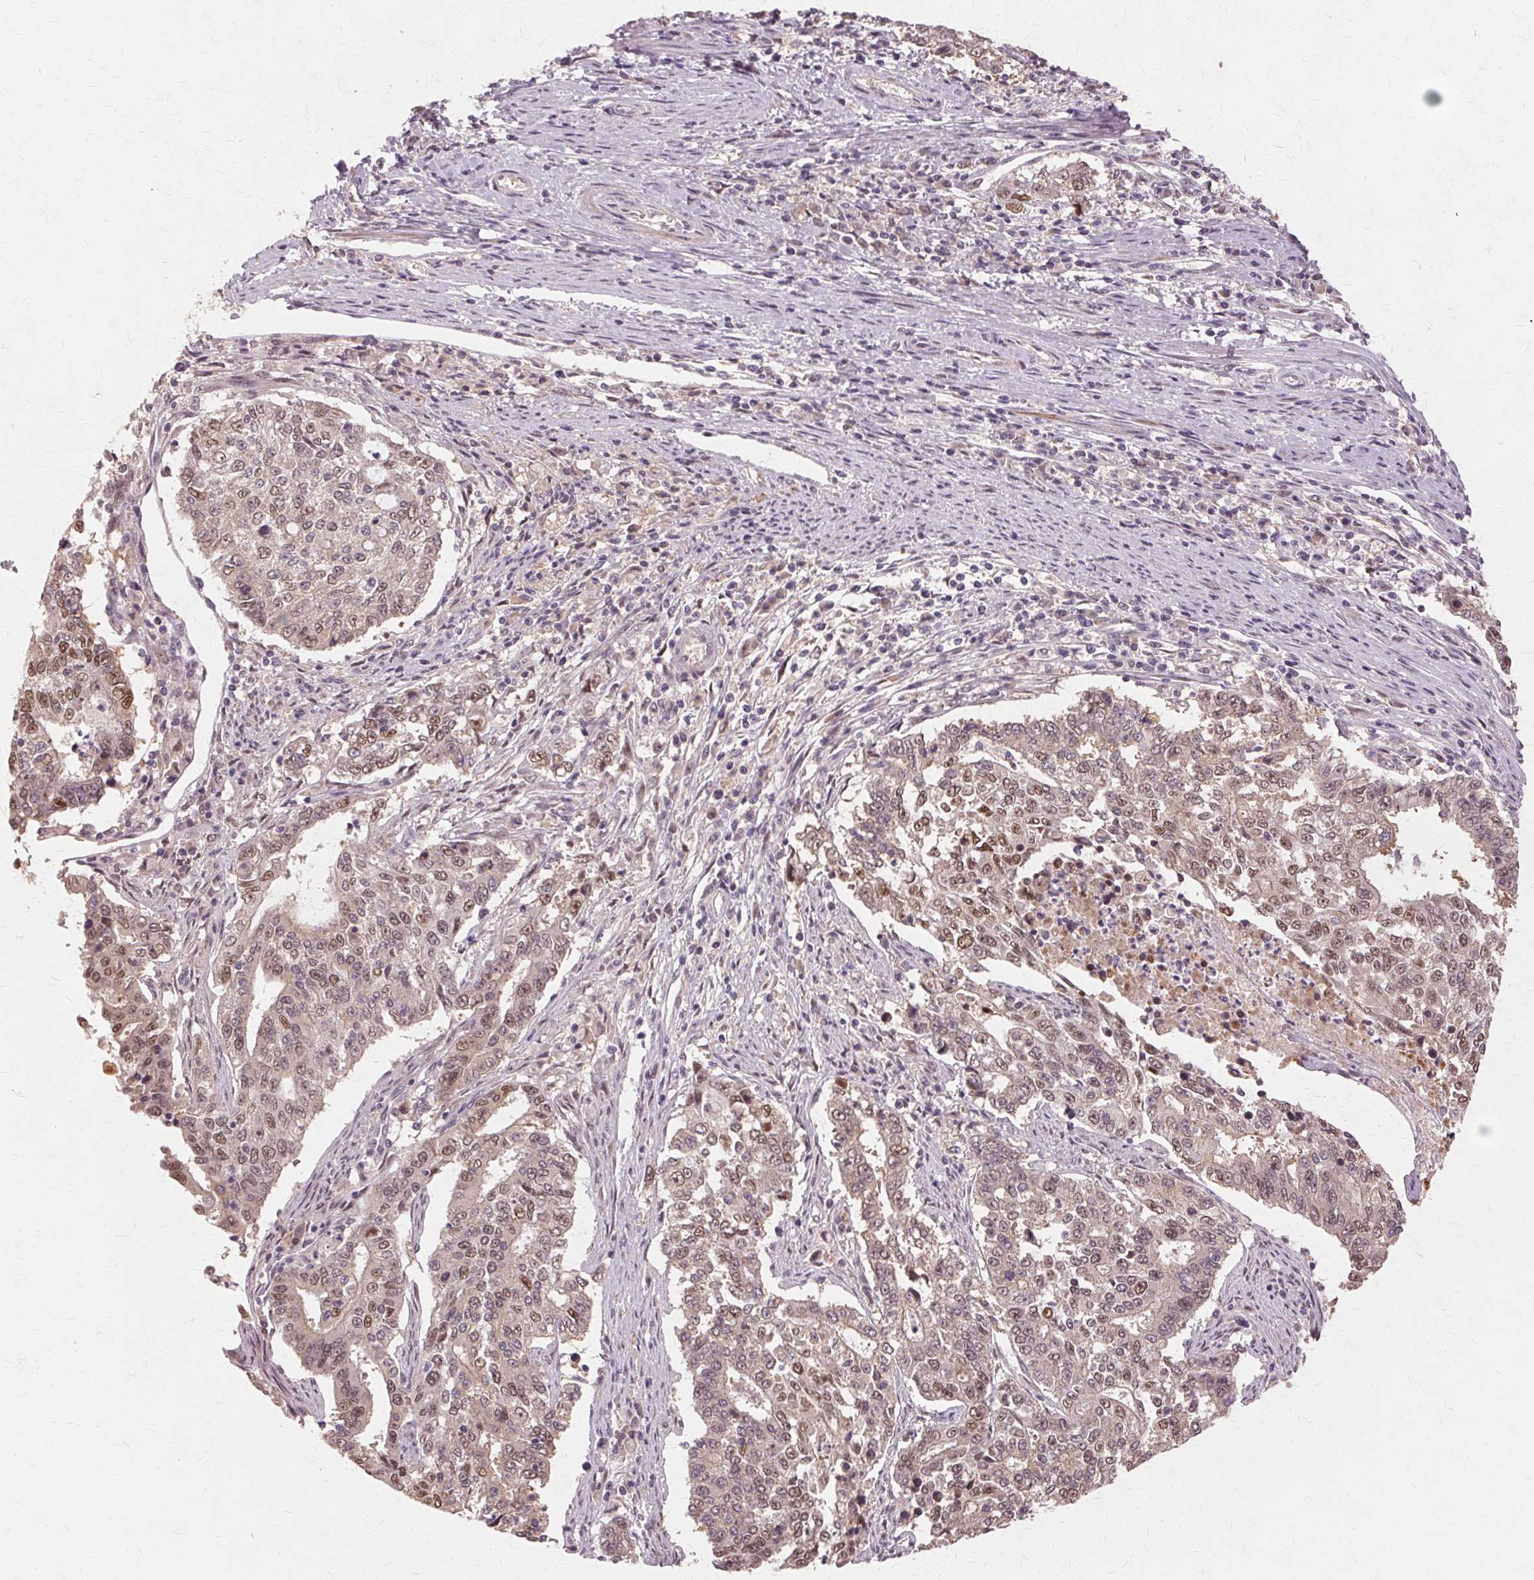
{"staining": {"intensity": "moderate", "quantity": "25%-75%", "location": "nuclear"}, "tissue": "endometrial cancer", "cell_type": "Tumor cells", "image_type": "cancer", "snomed": [{"axis": "morphology", "description": "Adenocarcinoma, NOS"}, {"axis": "topography", "description": "Uterus"}], "caption": "Brown immunohistochemical staining in endometrial cancer (adenocarcinoma) displays moderate nuclear expression in approximately 25%-75% of tumor cells. (IHC, brightfield microscopy, high magnification).", "gene": "PRMT5", "patient": {"sex": "female", "age": 59}}